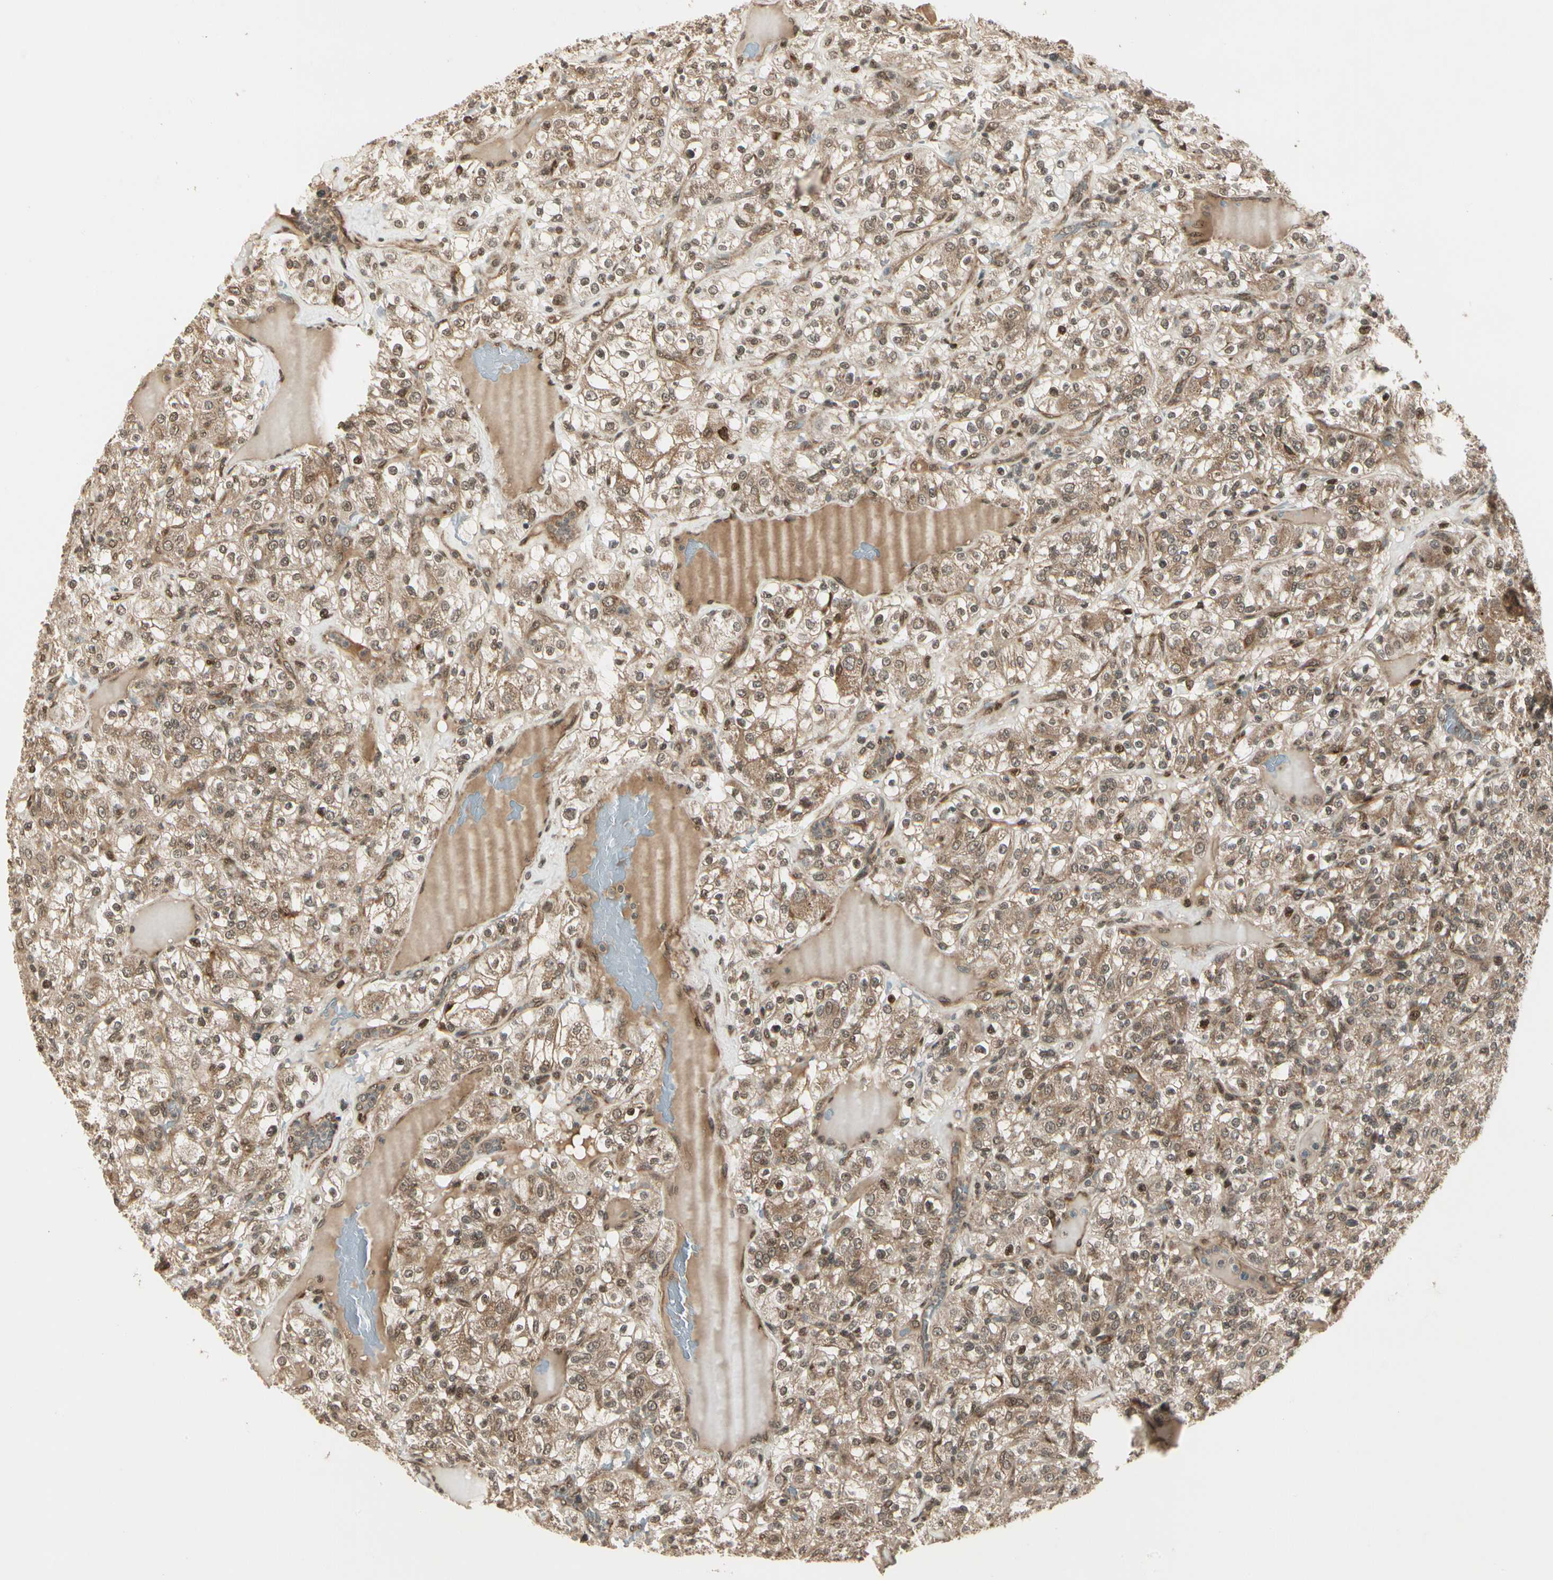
{"staining": {"intensity": "moderate", "quantity": ">75%", "location": "cytoplasmic/membranous"}, "tissue": "renal cancer", "cell_type": "Tumor cells", "image_type": "cancer", "snomed": [{"axis": "morphology", "description": "Normal tissue, NOS"}, {"axis": "morphology", "description": "Adenocarcinoma, NOS"}, {"axis": "topography", "description": "Kidney"}], "caption": "This is an image of immunohistochemistry (IHC) staining of renal cancer, which shows moderate staining in the cytoplasmic/membranous of tumor cells.", "gene": "GLUL", "patient": {"sex": "female", "age": 72}}